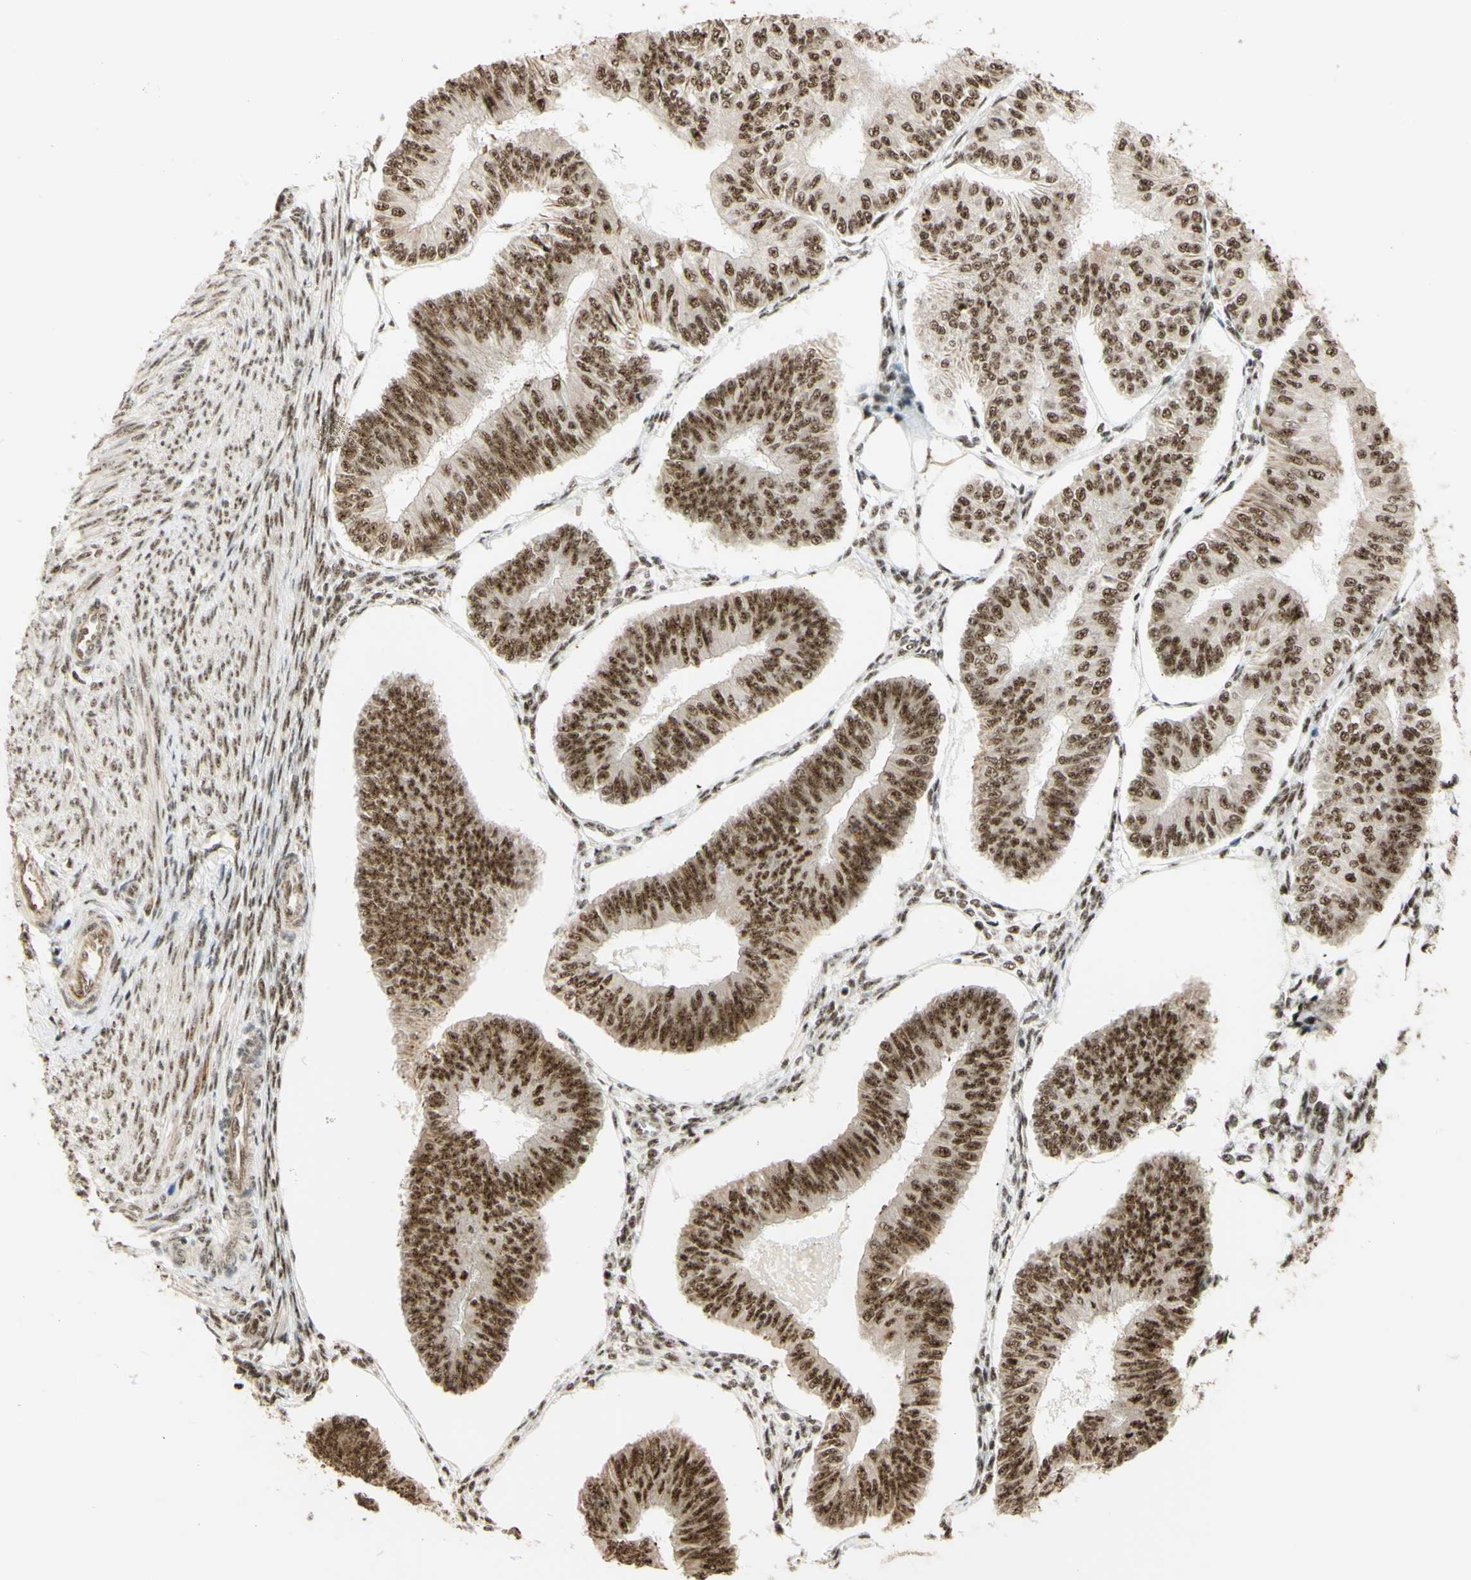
{"staining": {"intensity": "strong", "quantity": ">75%", "location": "nuclear"}, "tissue": "endometrial cancer", "cell_type": "Tumor cells", "image_type": "cancer", "snomed": [{"axis": "morphology", "description": "Adenocarcinoma, NOS"}, {"axis": "topography", "description": "Endometrium"}], "caption": "Immunohistochemical staining of adenocarcinoma (endometrial) demonstrates high levels of strong nuclear positivity in approximately >75% of tumor cells.", "gene": "SAP18", "patient": {"sex": "female", "age": 58}}